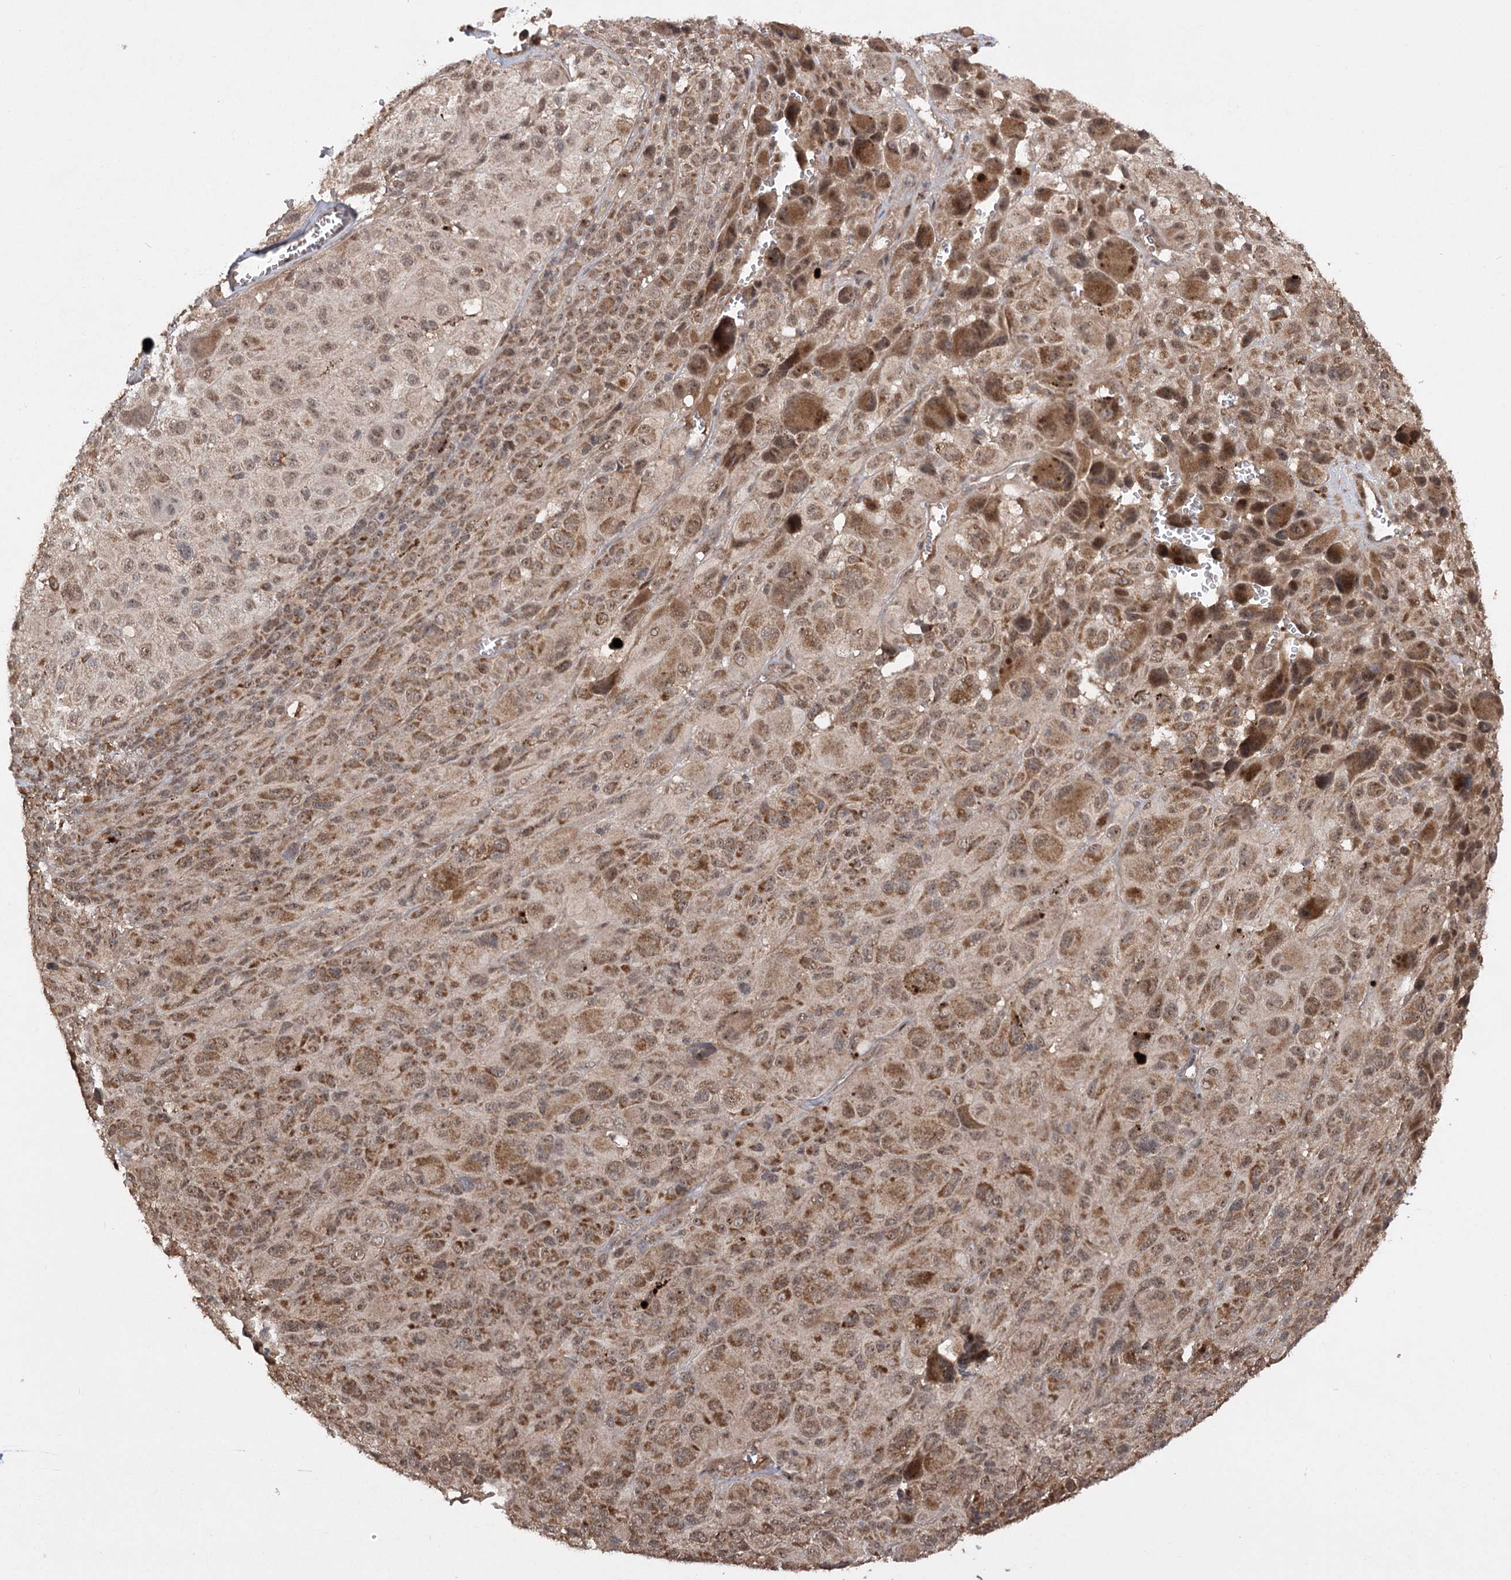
{"staining": {"intensity": "strong", "quantity": ">75%", "location": "cytoplasmic/membranous,nuclear"}, "tissue": "melanoma", "cell_type": "Tumor cells", "image_type": "cancer", "snomed": [{"axis": "morphology", "description": "Malignant melanoma, NOS"}, {"axis": "topography", "description": "Skin of trunk"}], "caption": "There is high levels of strong cytoplasmic/membranous and nuclear positivity in tumor cells of melanoma, as demonstrated by immunohistochemical staining (brown color).", "gene": "TENM2", "patient": {"sex": "male", "age": 71}}